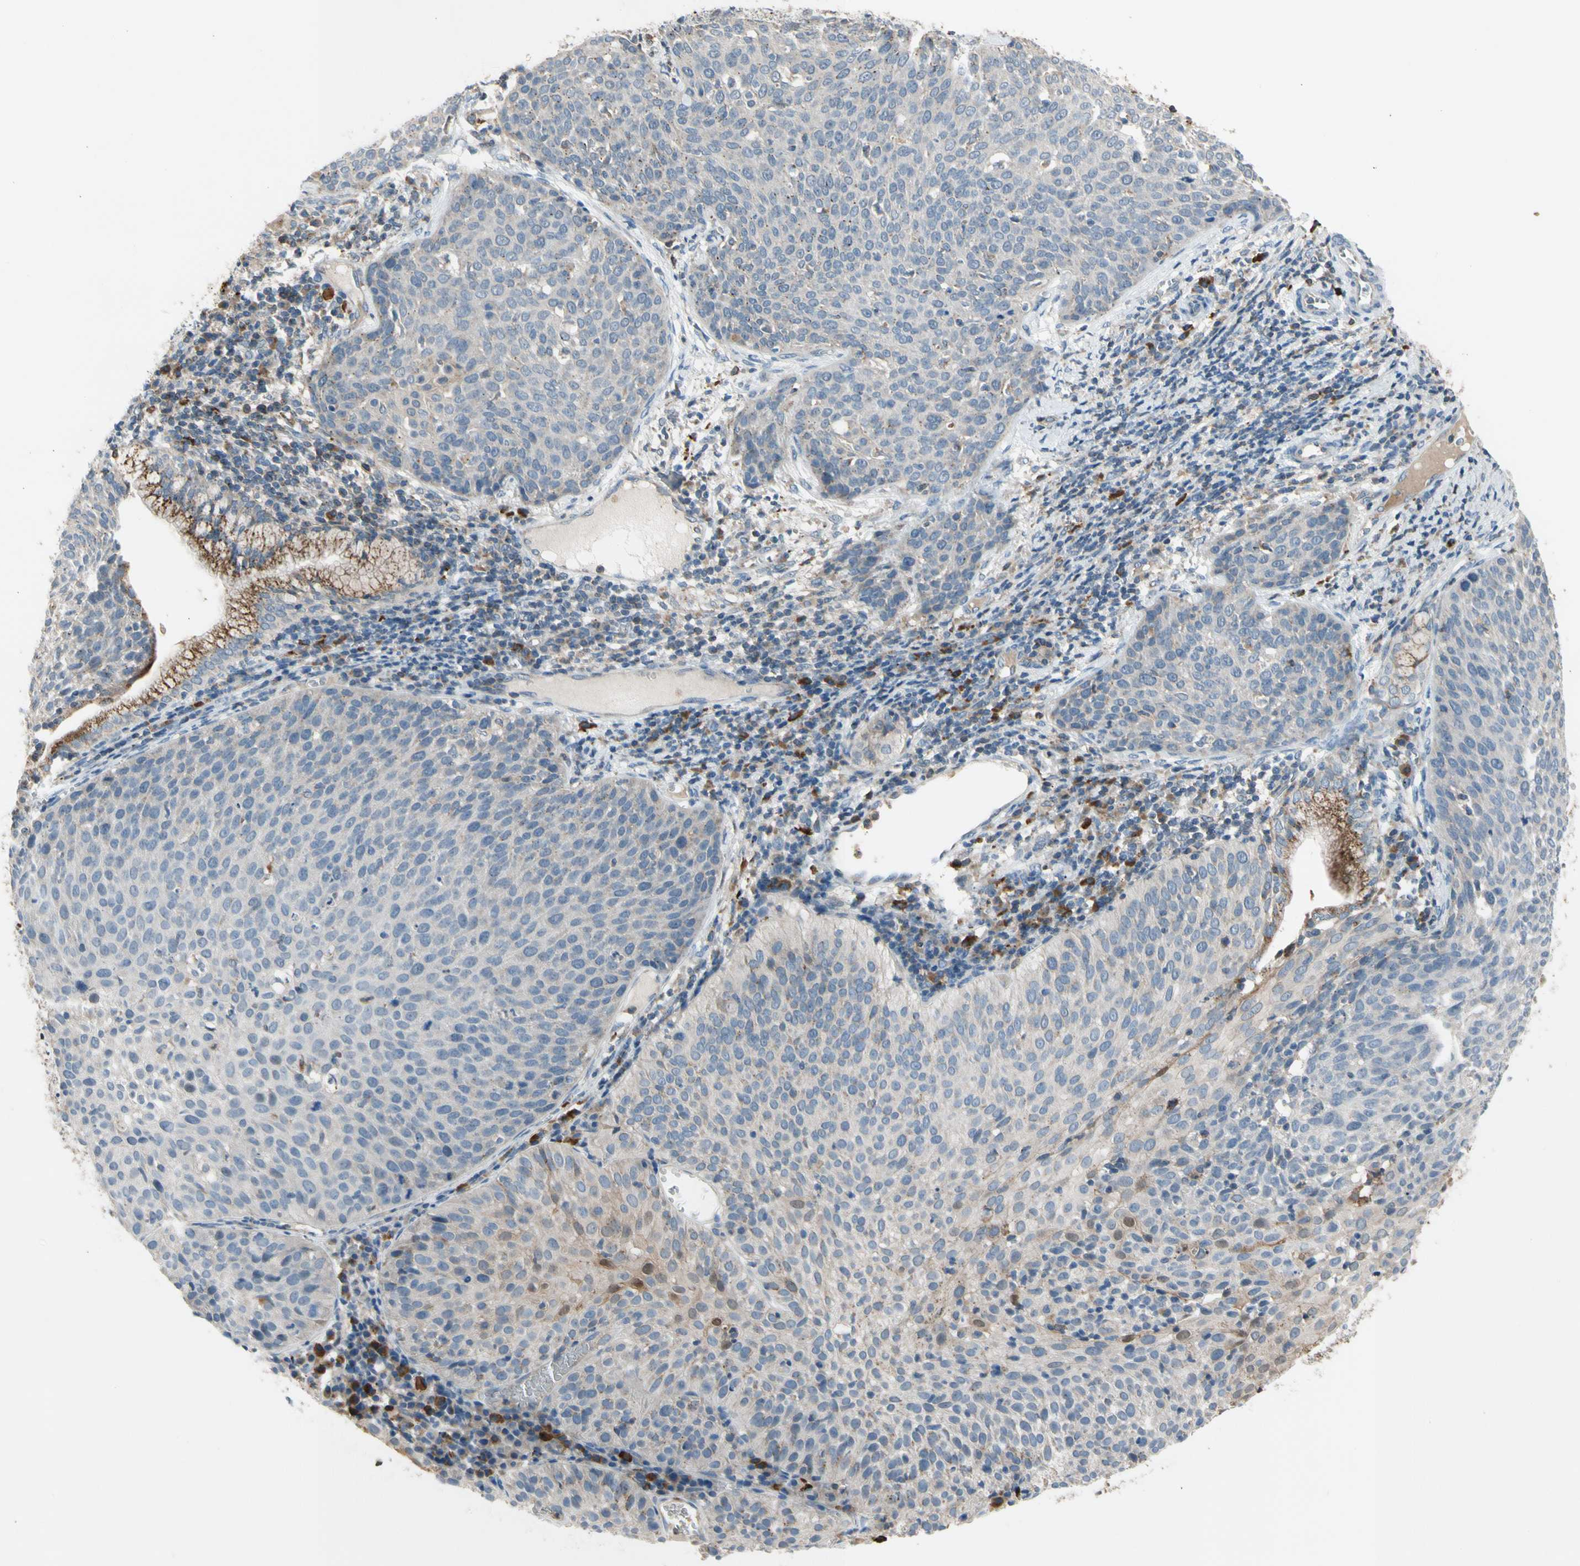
{"staining": {"intensity": "weak", "quantity": "<25%", "location": "cytoplasmic/membranous"}, "tissue": "cervical cancer", "cell_type": "Tumor cells", "image_type": "cancer", "snomed": [{"axis": "morphology", "description": "Squamous cell carcinoma, NOS"}, {"axis": "topography", "description": "Cervix"}], "caption": "Tumor cells show no significant protein positivity in squamous cell carcinoma (cervical).", "gene": "GALNT5", "patient": {"sex": "female", "age": 38}}